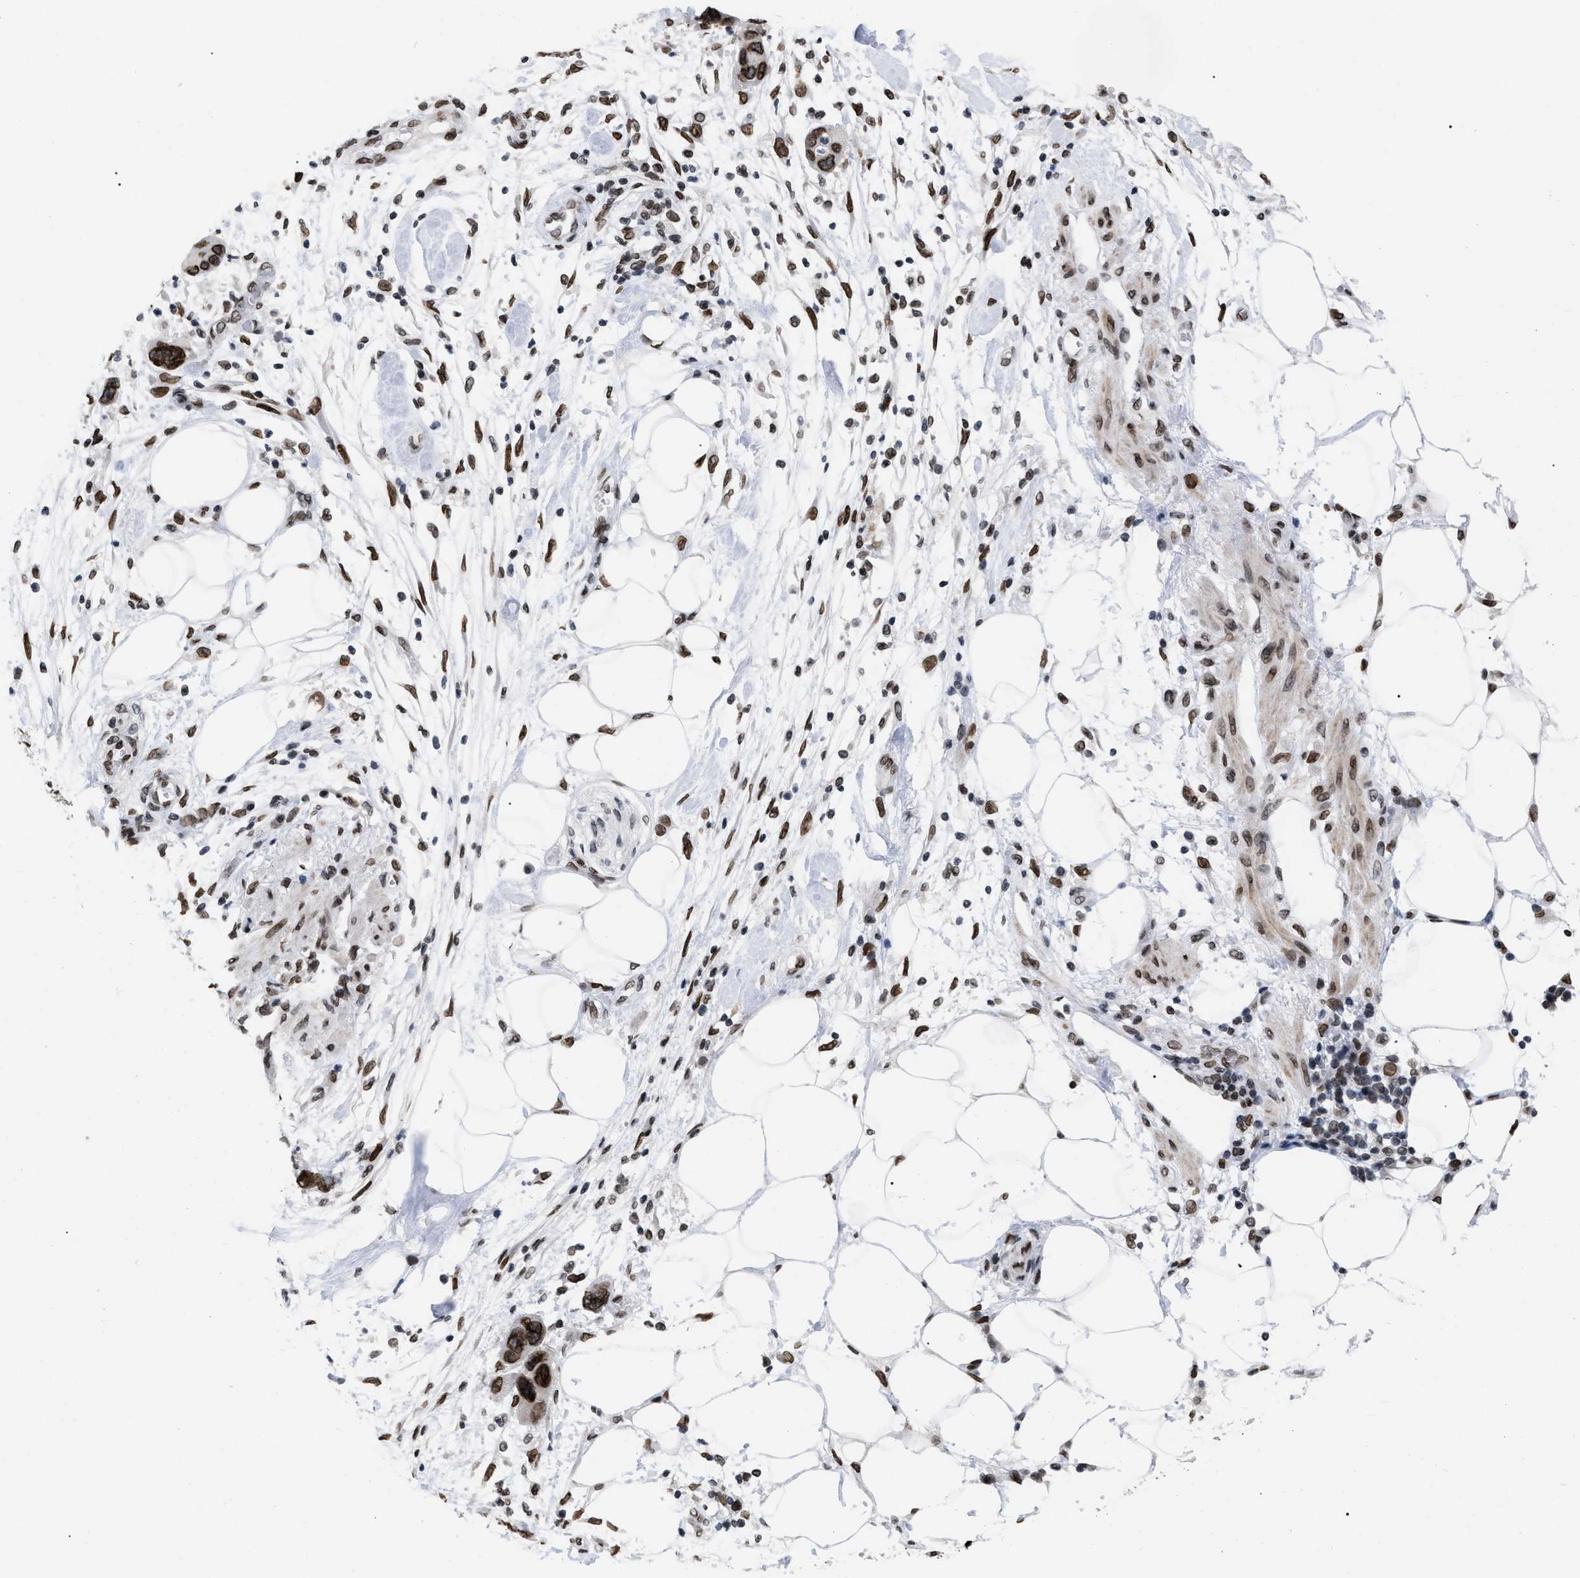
{"staining": {"intensity": "strong", "quantity": ">75%", "location": "cytoplasmic/membranous,nuclear"}, "tissue": "pancreatic cancer", "cell_type": "Tumor cells", "image_type": "cancer", "snomed": [{"axis": "morphology", "description": "Normal tissue, NOS"}, {"axis": "morphology", "description": "Adenocarcinoma, NOS"}, {"axis": "topography", "description": "Pancreas"}], "caption": "Immunohistochemistry (IHC) of human pancreatic adenocarcinoma reveals high levels of strong cytoplasmic/membranous and nuclear staining in approximately >75% of tumor cells.", "gene": "TPR", "patient": {"sex": "female", "age": 71}}